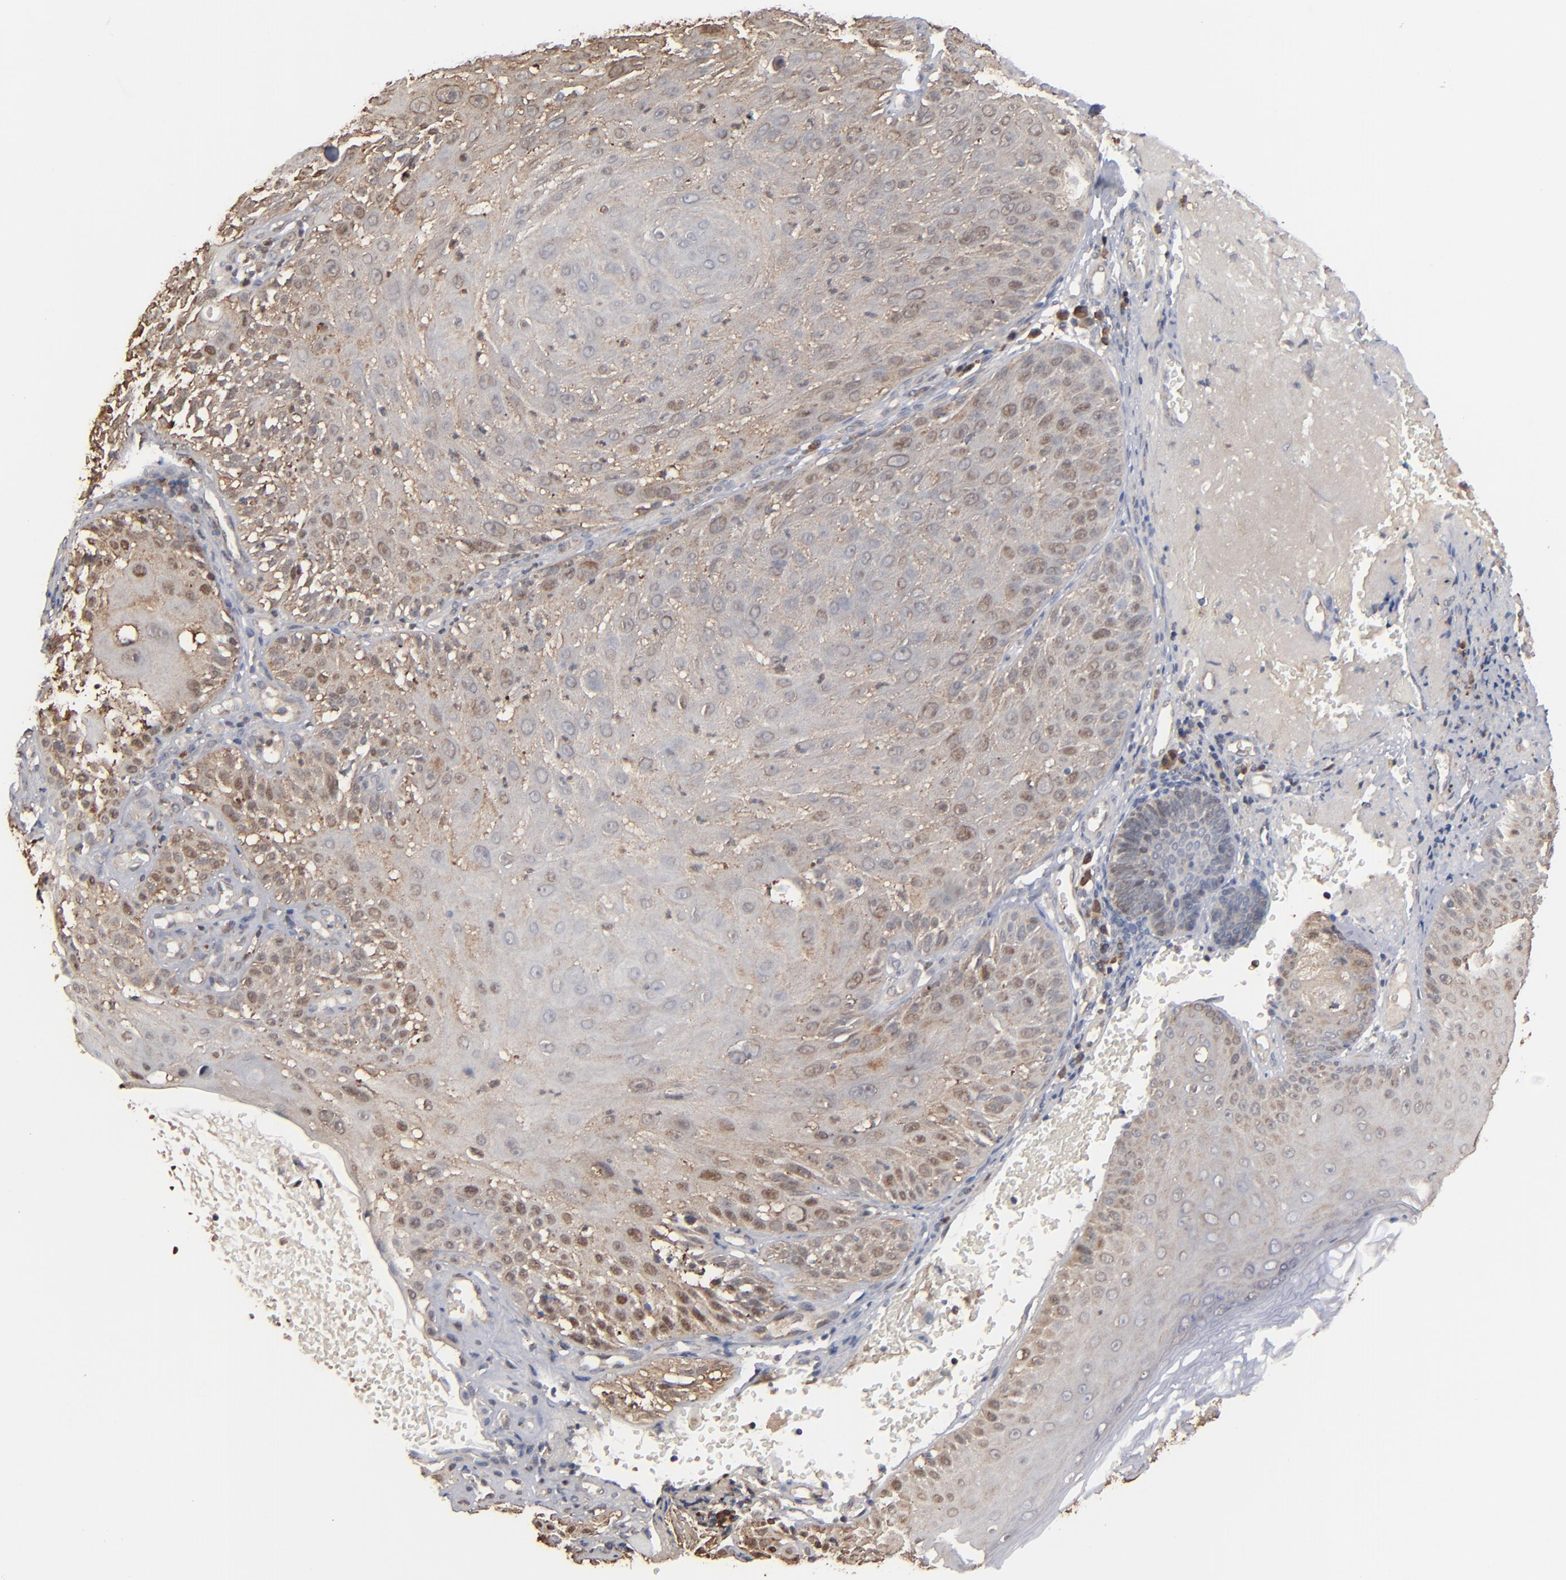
{"staining": {"intensity": "moderate", "quantity": ">75%", "location": "cytoplasmic/membranous"}, "tissue": "skin cancer", "cell_type": "Tumor cells", "image_type": "cancer", "snomed": [{"axis": "morphology", "description": "Squamous cell carcinoma, NOS"}, {"axis": "topography", "description": "Skin"}], "caption": "An image of skin cancer stained for a protein reveals moderate cytoplasmic/membranous brown staining in tumor cells. (Stains: DAB in brown, nuclei in blue, Microscopy: brightfield microscopy at high magnification).", "gene": "NME1-NME2", "patient": {"sex": "female", "age": 89}}